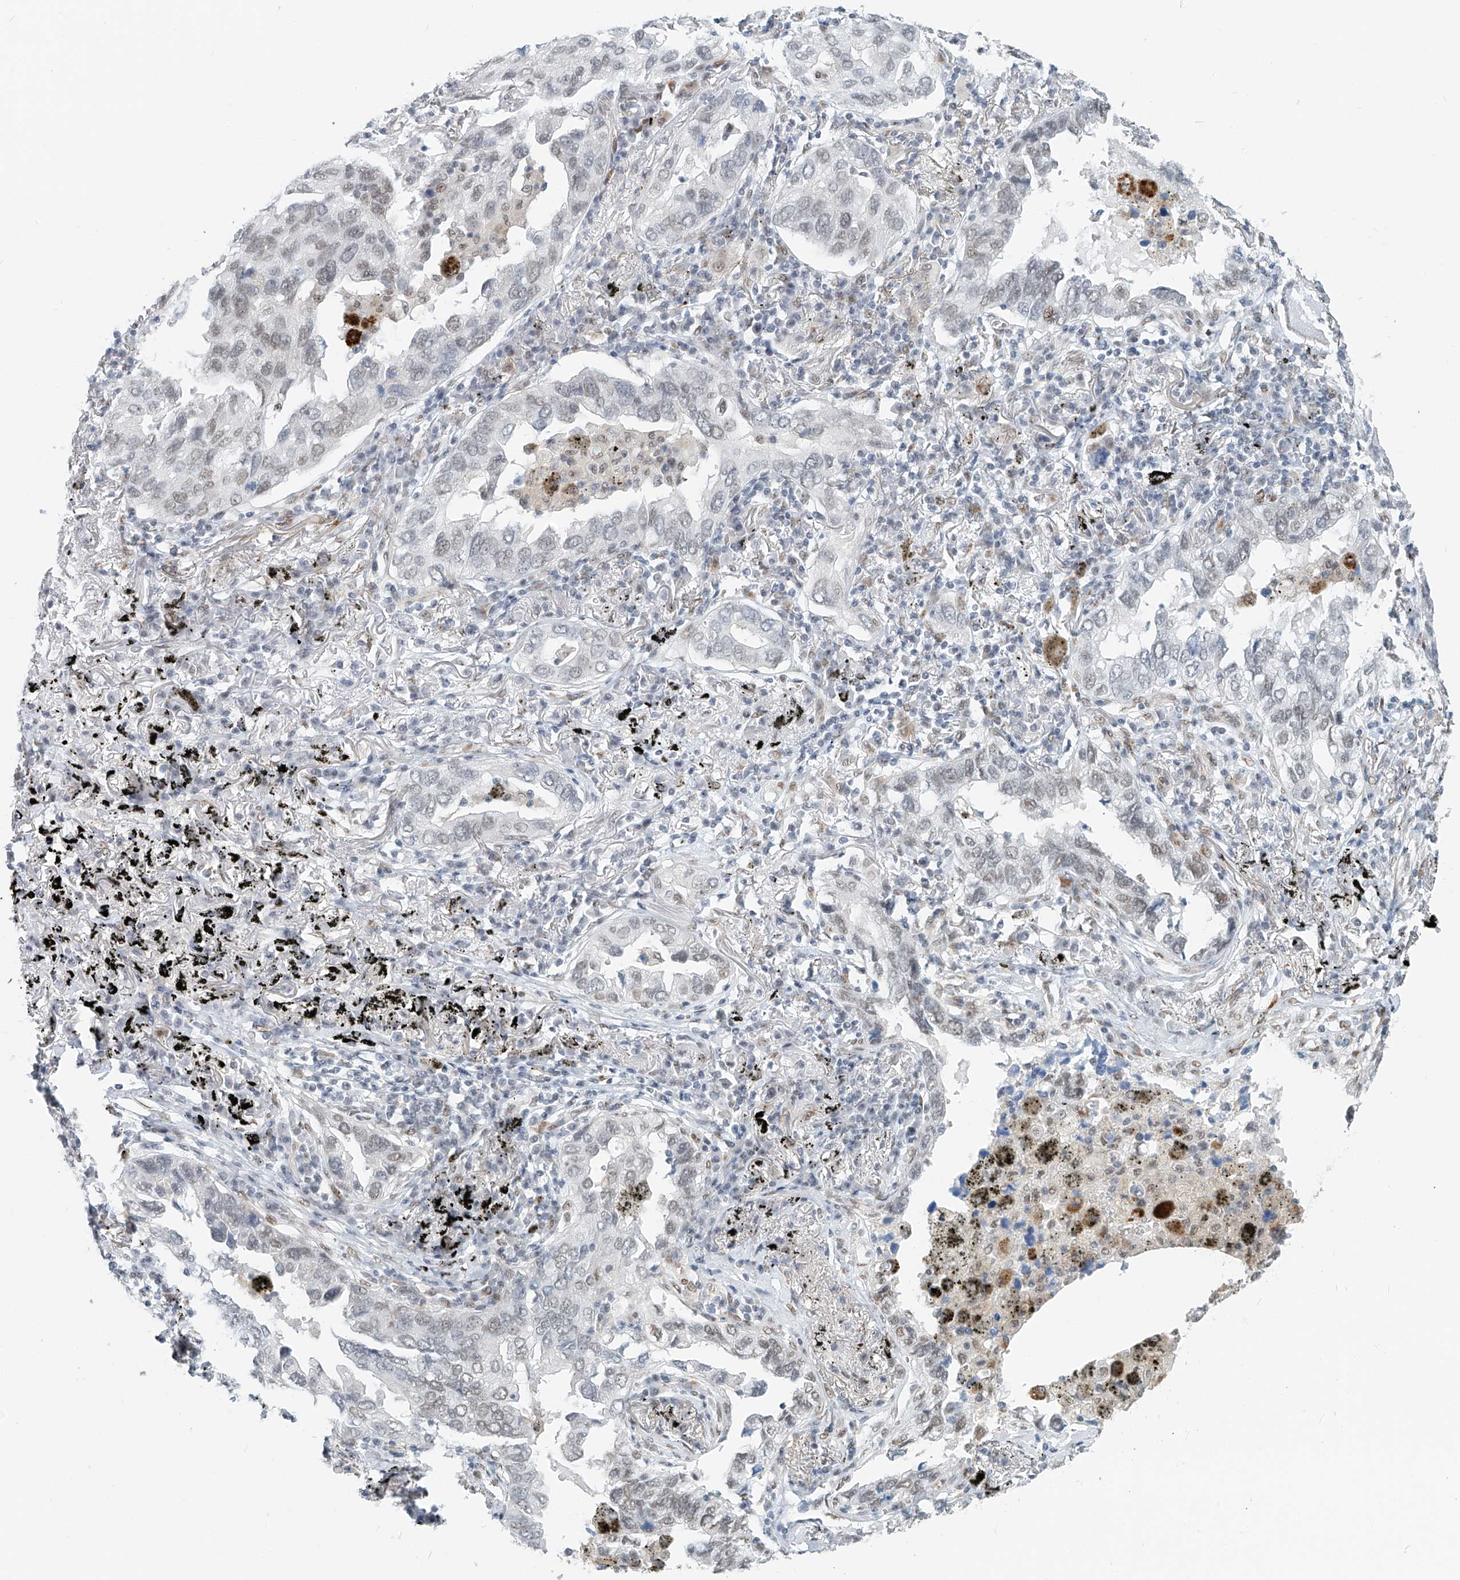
{"staining": {"intensity": "weak", "quantity": "<25%", "location": "nuclear"}, "tissue": "lung cancer", "cell_type": "Tumor cells", "image_type": "cancer", "snomed": [{"axis": "morphology", "description": "Adenocarcinoma, NOS"}, {"axis": "topography", "description": "Lung"}], "caption": "Lung adenocarcinoma was stained to show a protein in brown. There is no significant positivity in tumor cells.", "gene": "SASH1", "patient": {"sex": "male", "age": 65}}